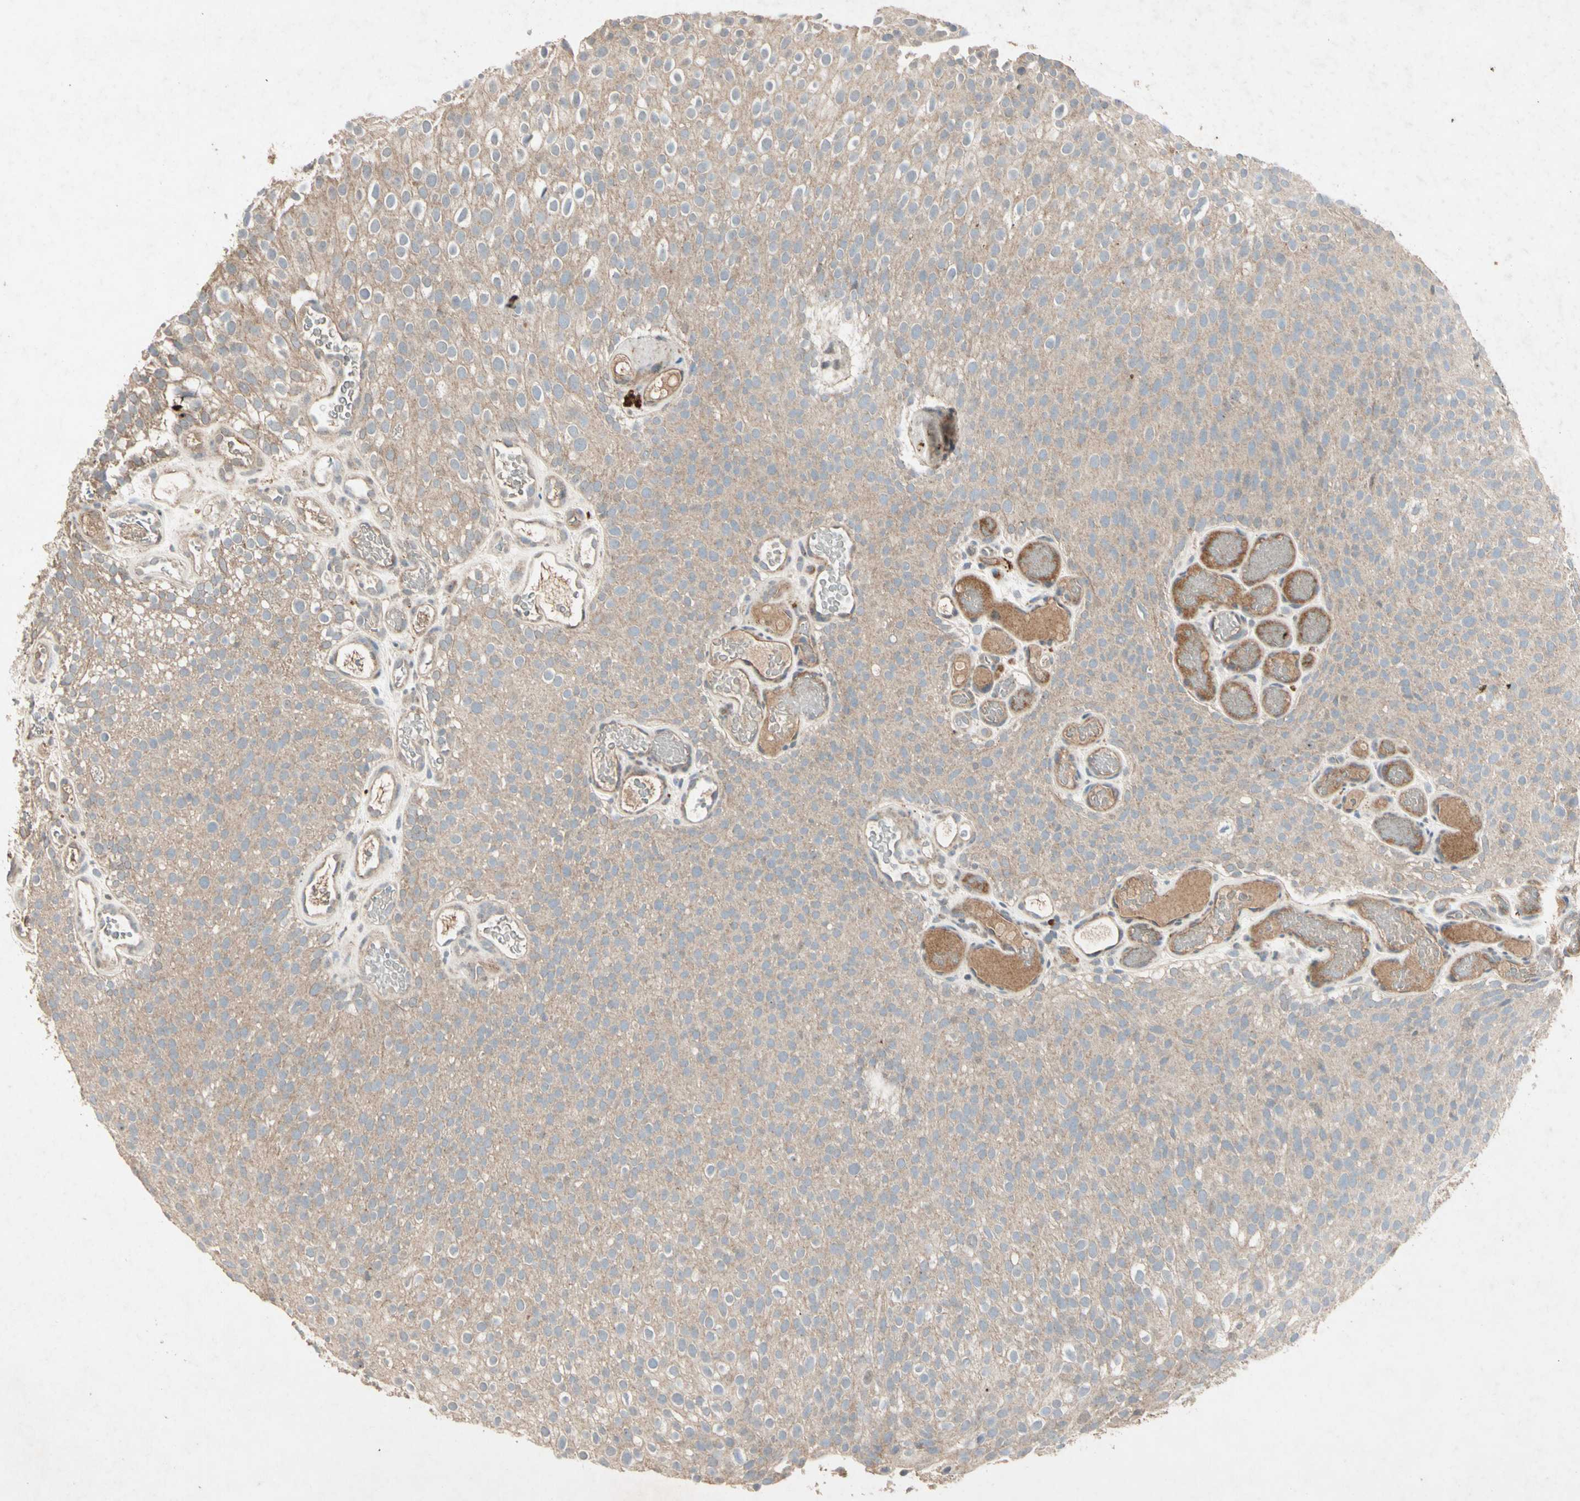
{"staining": {"intensity": "weak", "quantity": ">75%", "location": "cytoplasmic/membranous"}, "tissue": "urothelial cancer", "cell_type": "Tumor cells", "image_type": "cancer", "snomed": [{"axis": "morphology", "description": "Urothelial carcinoma, Low grade"}, {"axis": "topography", "description": "Urinary bladder"}], "caption": "Brown immunohistochemical staining in urothelial cancer reveals weak cytoplasmic/membranous staining in approximately >75% of tumor cells.", "gene": "GPLD1", "patient": {"sex": "male", "age": 78}}